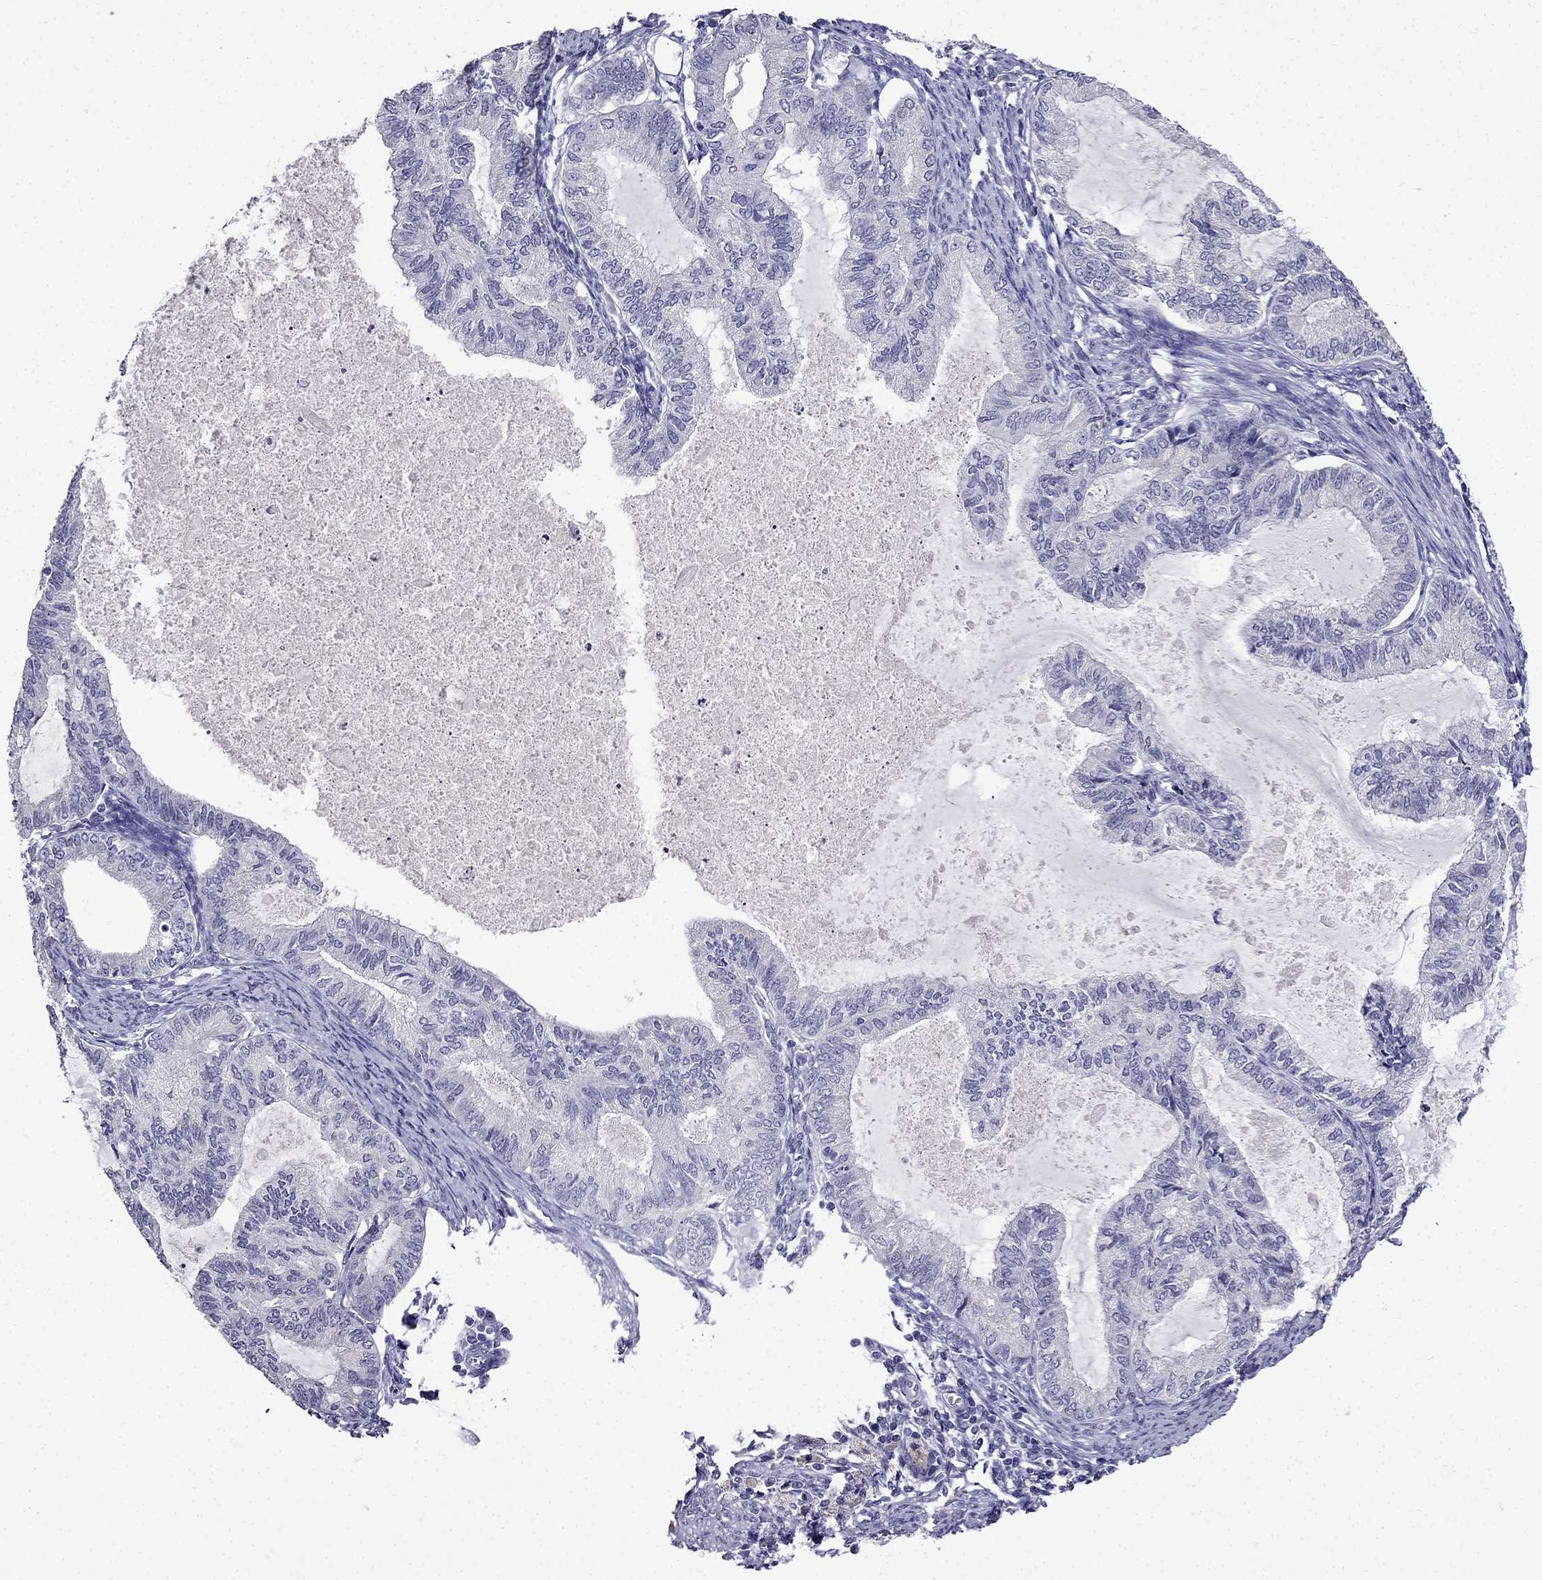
{"staining": {"intensity": "negative", "quantity": "none", "location": "none"}, "tissue": "endometrial cancer", "cell_type": "Tumor cells", "image_type": "cancer", "snomed": [{"axis": "morphology", "description": "Adenocarcinoma, NOS"}, {"axis": "topography", "description": "Endometrium"}], "caption": "Tumor cells show no significant protein positivity in endometrial adenocarcinoma. The staining is performed using DAB (3,3'-diaminobenzidine) brown chromogen with nuclei counter-stained in using hematoxylin.", "gene": "DNAH17", "patient": {"sex": "female", "age": 86}}